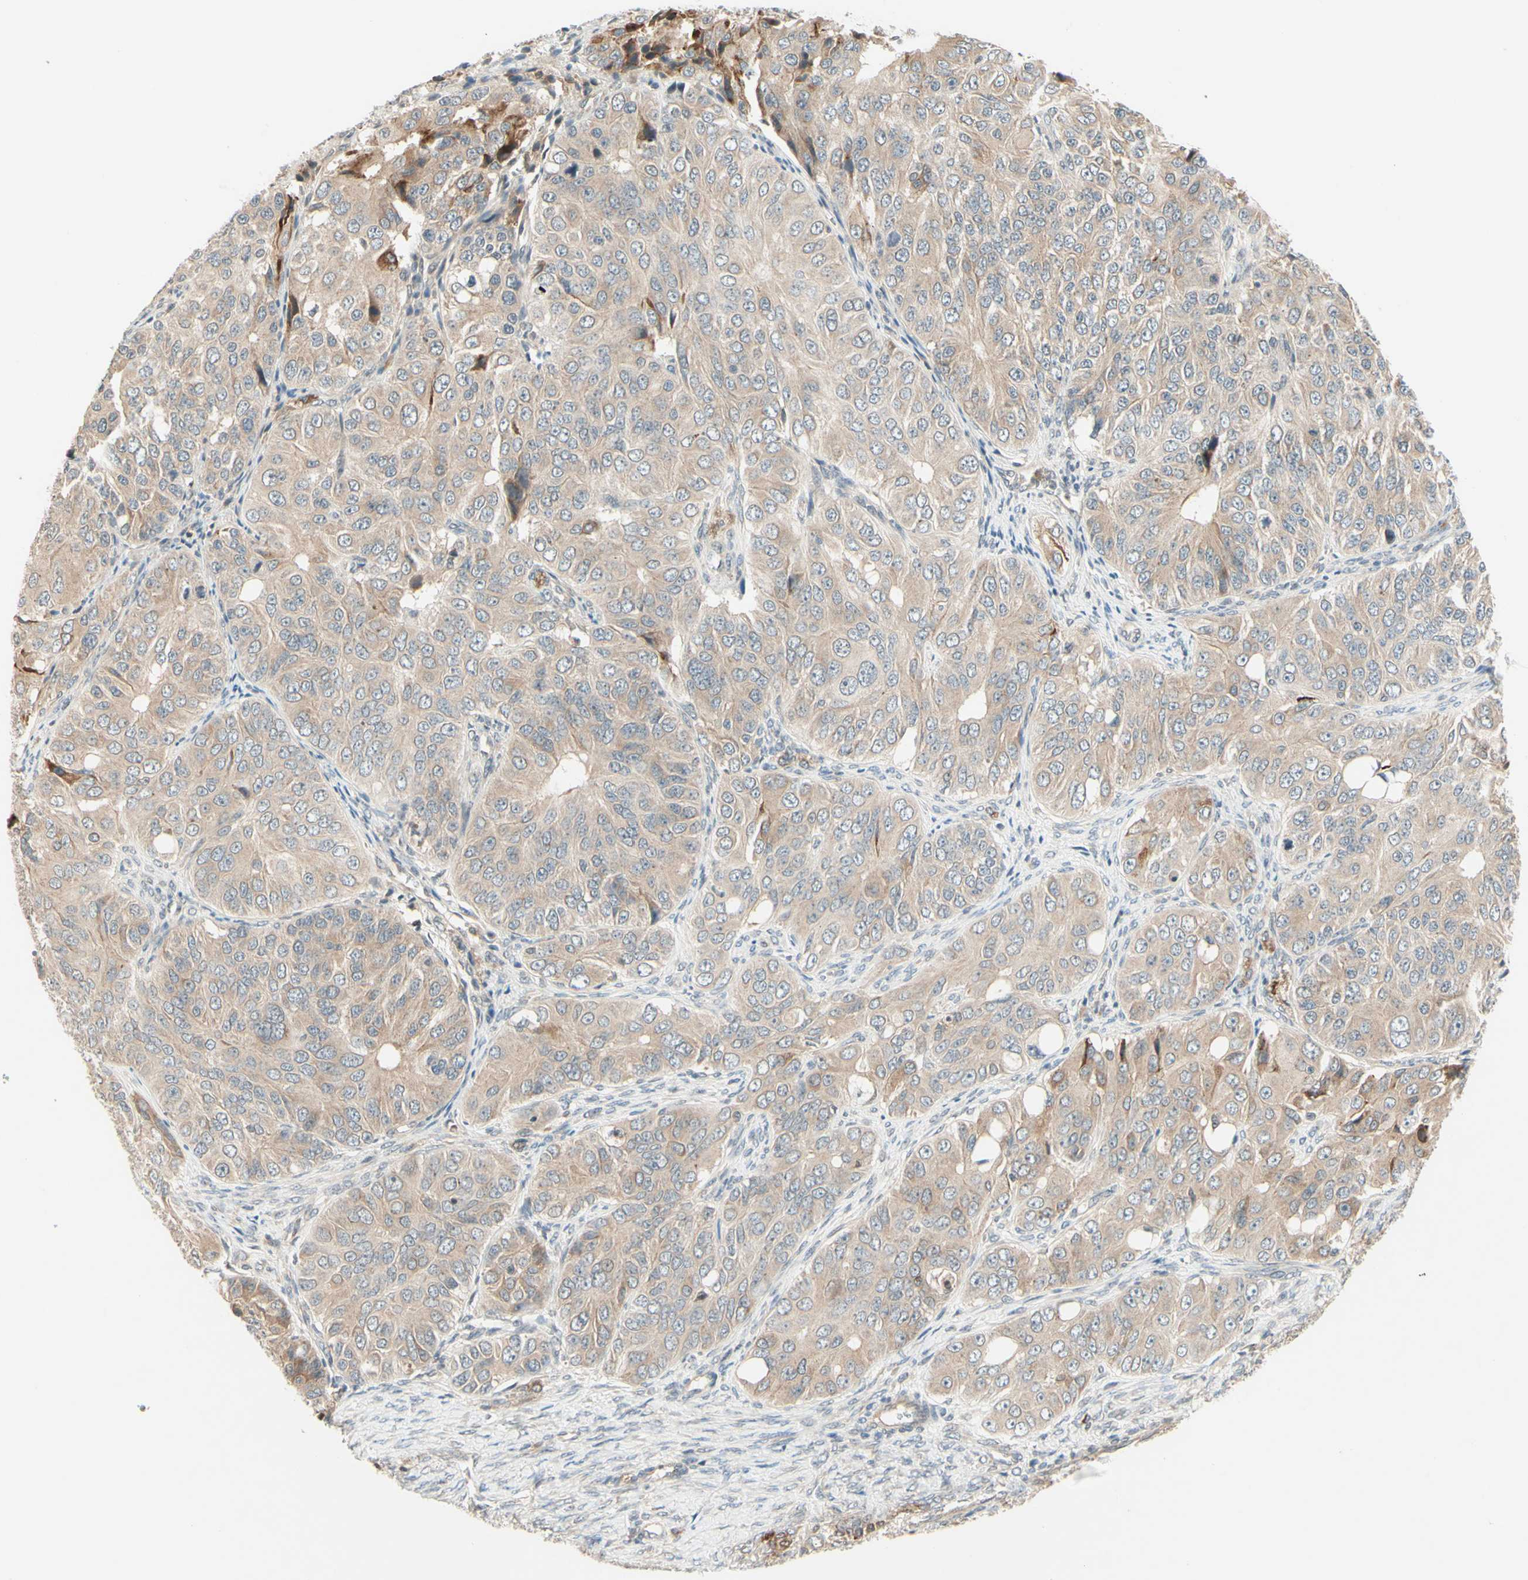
{"staining": {"intensity": "weak", "quantity": ">75%", "location": "cytoplasmic/membranous"}, "tissue": "ovarian cancer", "cell_type": "Tumor cells", "image_type": "cancer", "snomed": [{"axis": "morphology", "description": "Carcinoma, endometroid"}, {"axis": "topography", "description": "Ovary"}], "caption": "A histopathology image of ovarian cancer (endometroid carcinoma) stained for a protein shows weak cytoplasmic/membranous brown staining in tumor cells. (brown staining indicates protein expression, while blue staining denotes nuclei).", "gene": "ZW10", "patient": {"sex": "female", "age": 51}}